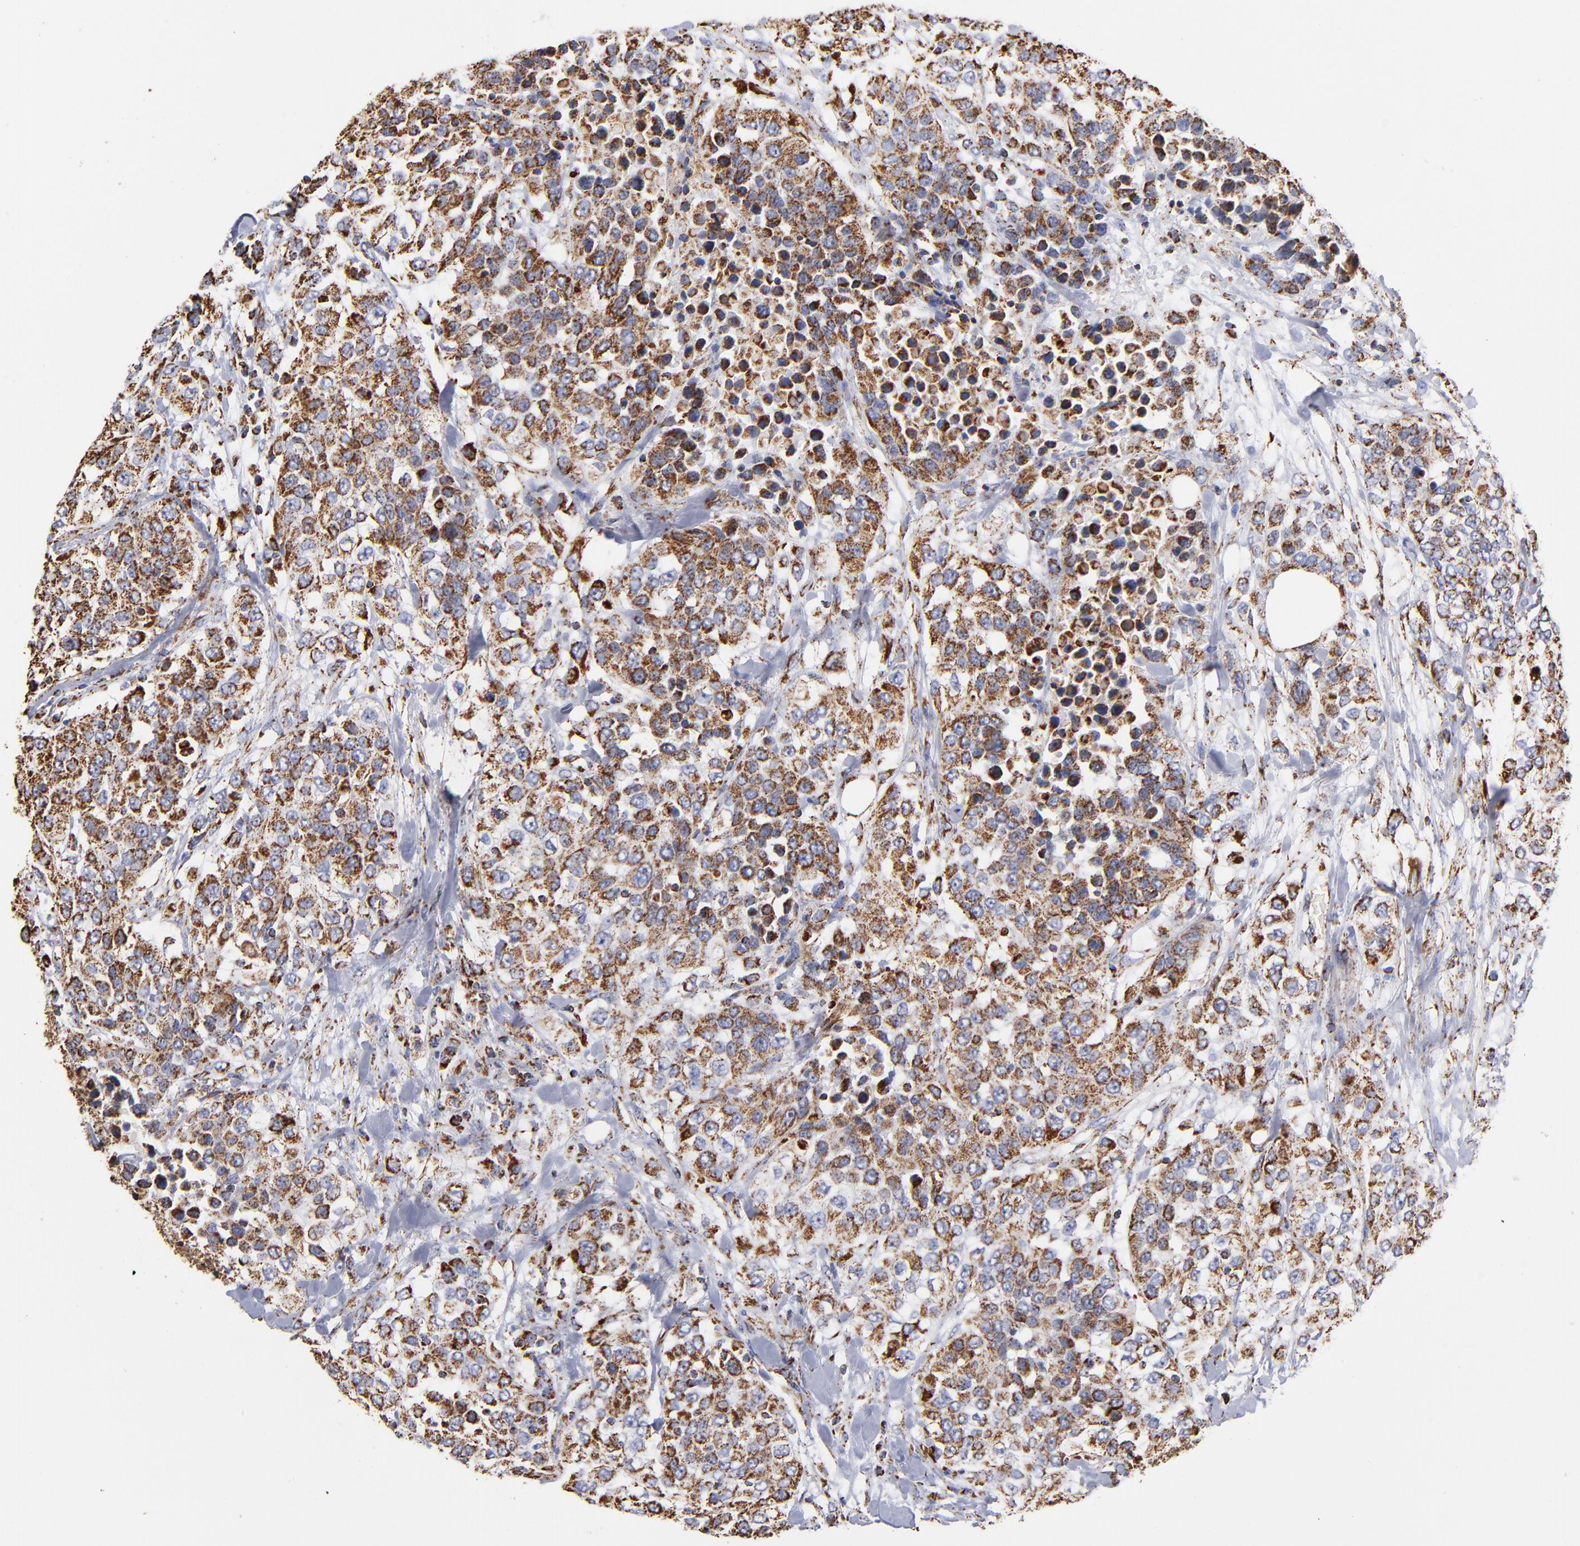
{"staining": {"intensity": "strong", "quantity": ">75%", "location": "cytoplasmic/membranous"}, "tissue": "urothelial cancer", "cell_type": "Tumor cells", "image_type": "cancer", "snomed": [{"axis": "morphology", "description": "Urothelial carcinoma, High grade"}, {"axis": "topography", "description": "Urinary bladder"}], "caption": "Approximately >75% of tumor cells in urothelial carcinoma (high-grade) reveal strong cytoplasmic/membranous protein staining as visualized by brown immunohistochemical staining.", "gene": "PHB1", "patient": {"sex": "female", "age": 80}}